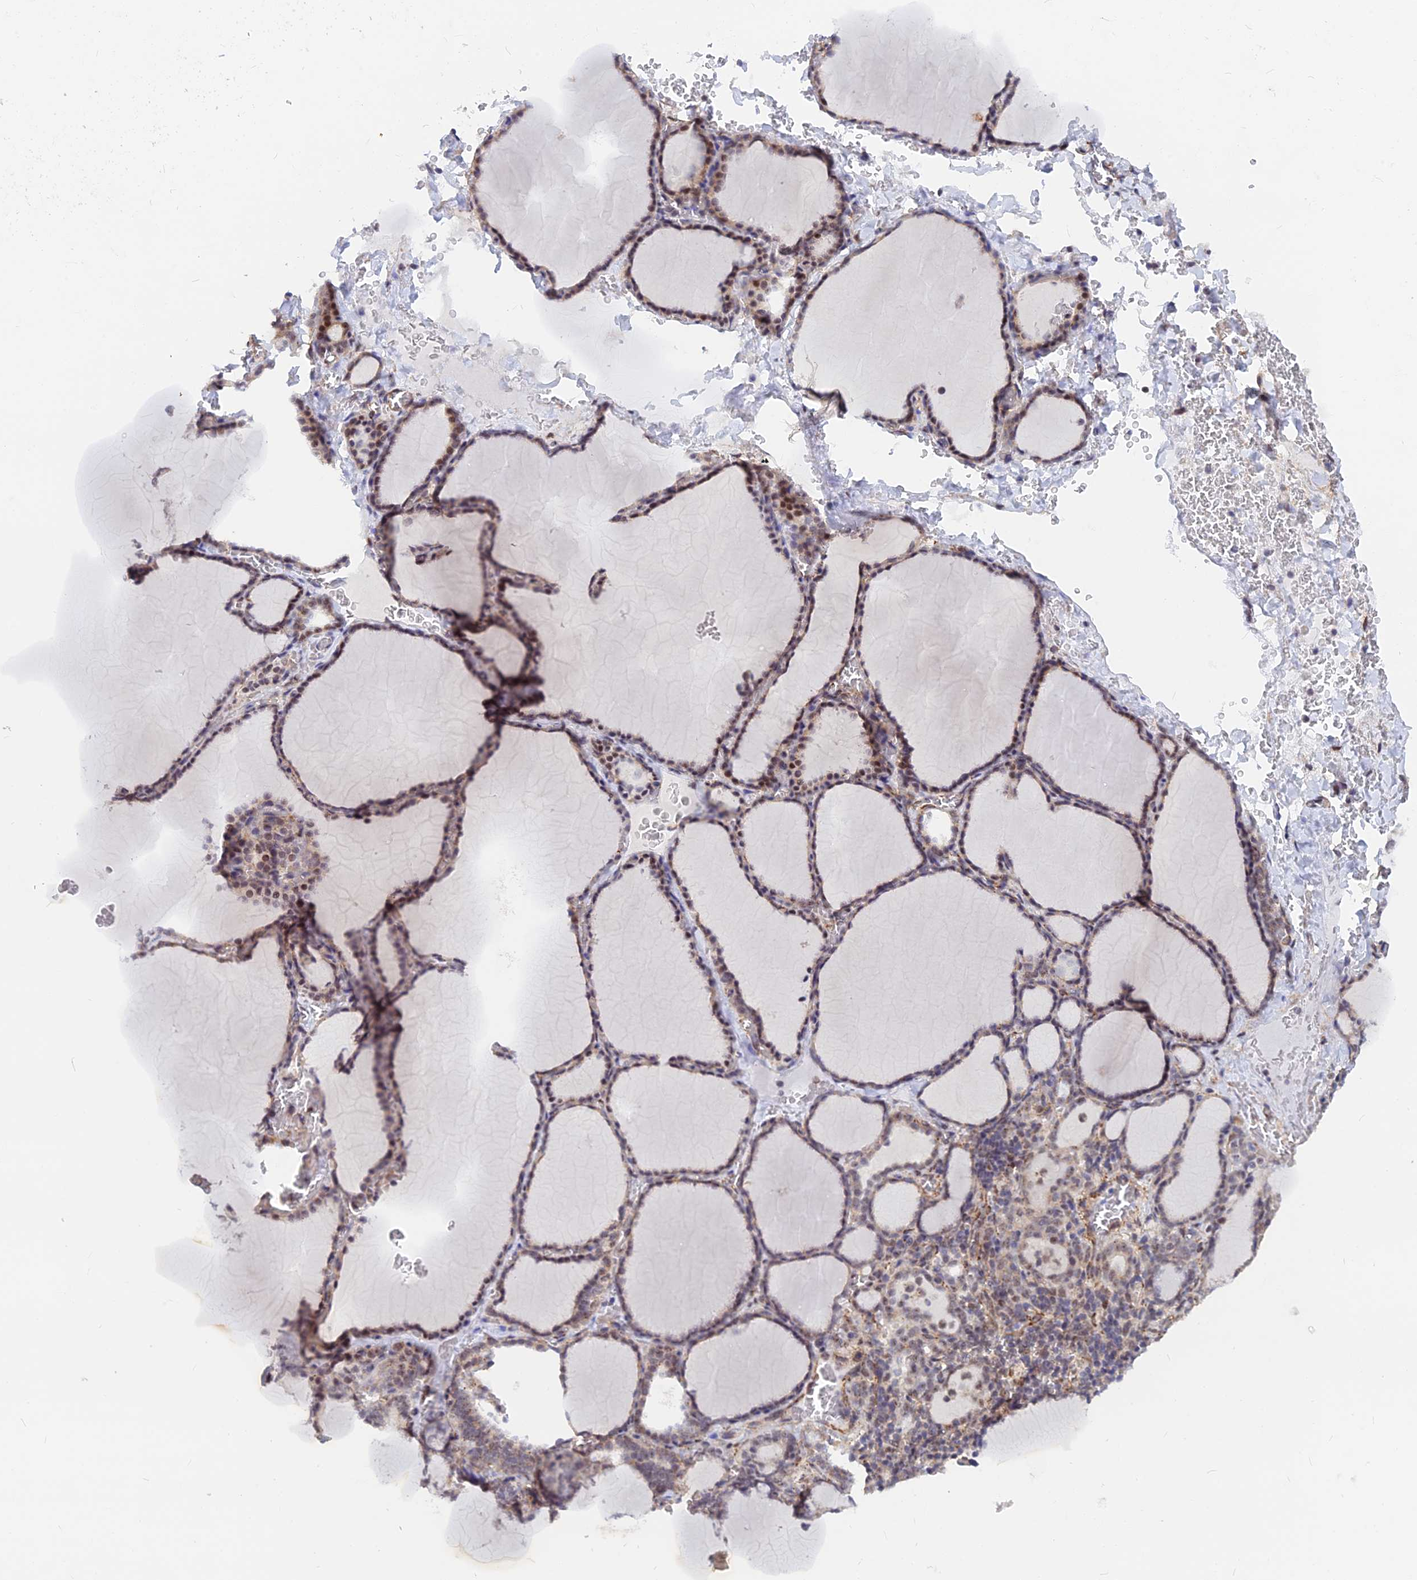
{"staining": {"intensity": "weak", "quantity": "25%-75%", "location": "cytoplasmic/membranous,nuclear"}, "tissue": "thyroid gland", "cell_type": "Glandular cells", "image_type": "normal", "snomed": [{"axis": "morphology", "description": "Normal tissue, NOS"}, {"axis": "topography", "description": "Thyroid gland"}], "caption": "IHC photomicrograph of unremarkable thyroid gland: thyroid gland stained using IHC reveals low levels of weak protein expression localized specifically in the cytoplasmic/membranous,nuclear of glandular cells, appearing as a cytoplasmic/membranous,nuclear brown color.", "gene": "VSTM2L", "patient": {"sex": "female", "age": 39}}